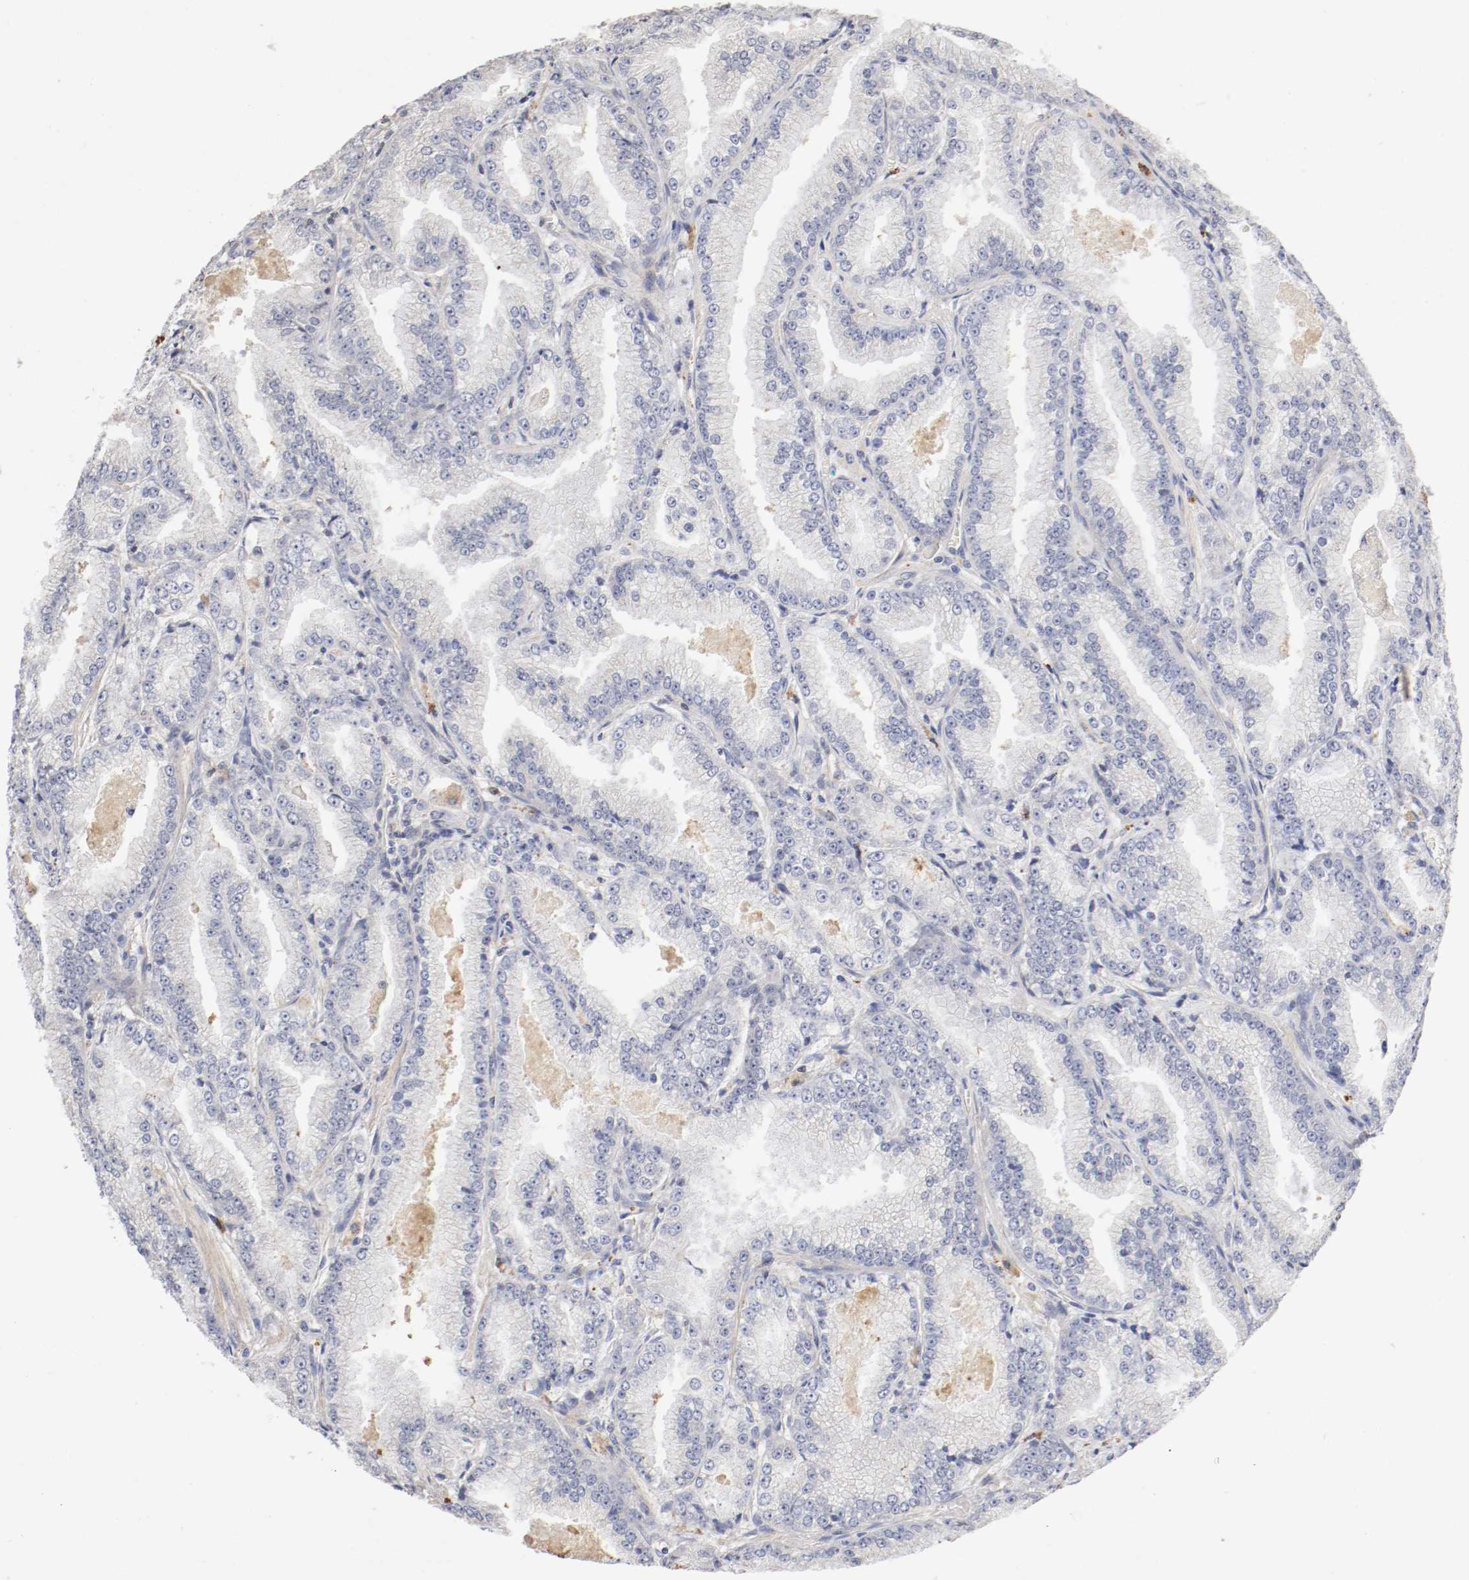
{"staining": {"intensity": "weak", "quantity": "<25%", "location": "cytoplasmic/membranous"}, "tissue": "prostate cancer", "cell_type": "Tumor cells", "image_type": "cancer", "snomed": [{"axis": "morphology", "description": "Adenocarcinoma, High grade"}, {"axis": "topography", "description": "Prostate"}], "caption": "Prostate cancer was stained to show a protein in brown. There is no significant expression in tumor cells.", "gene": "CDK6", "patient": {"sex": "male", "age": 61}}